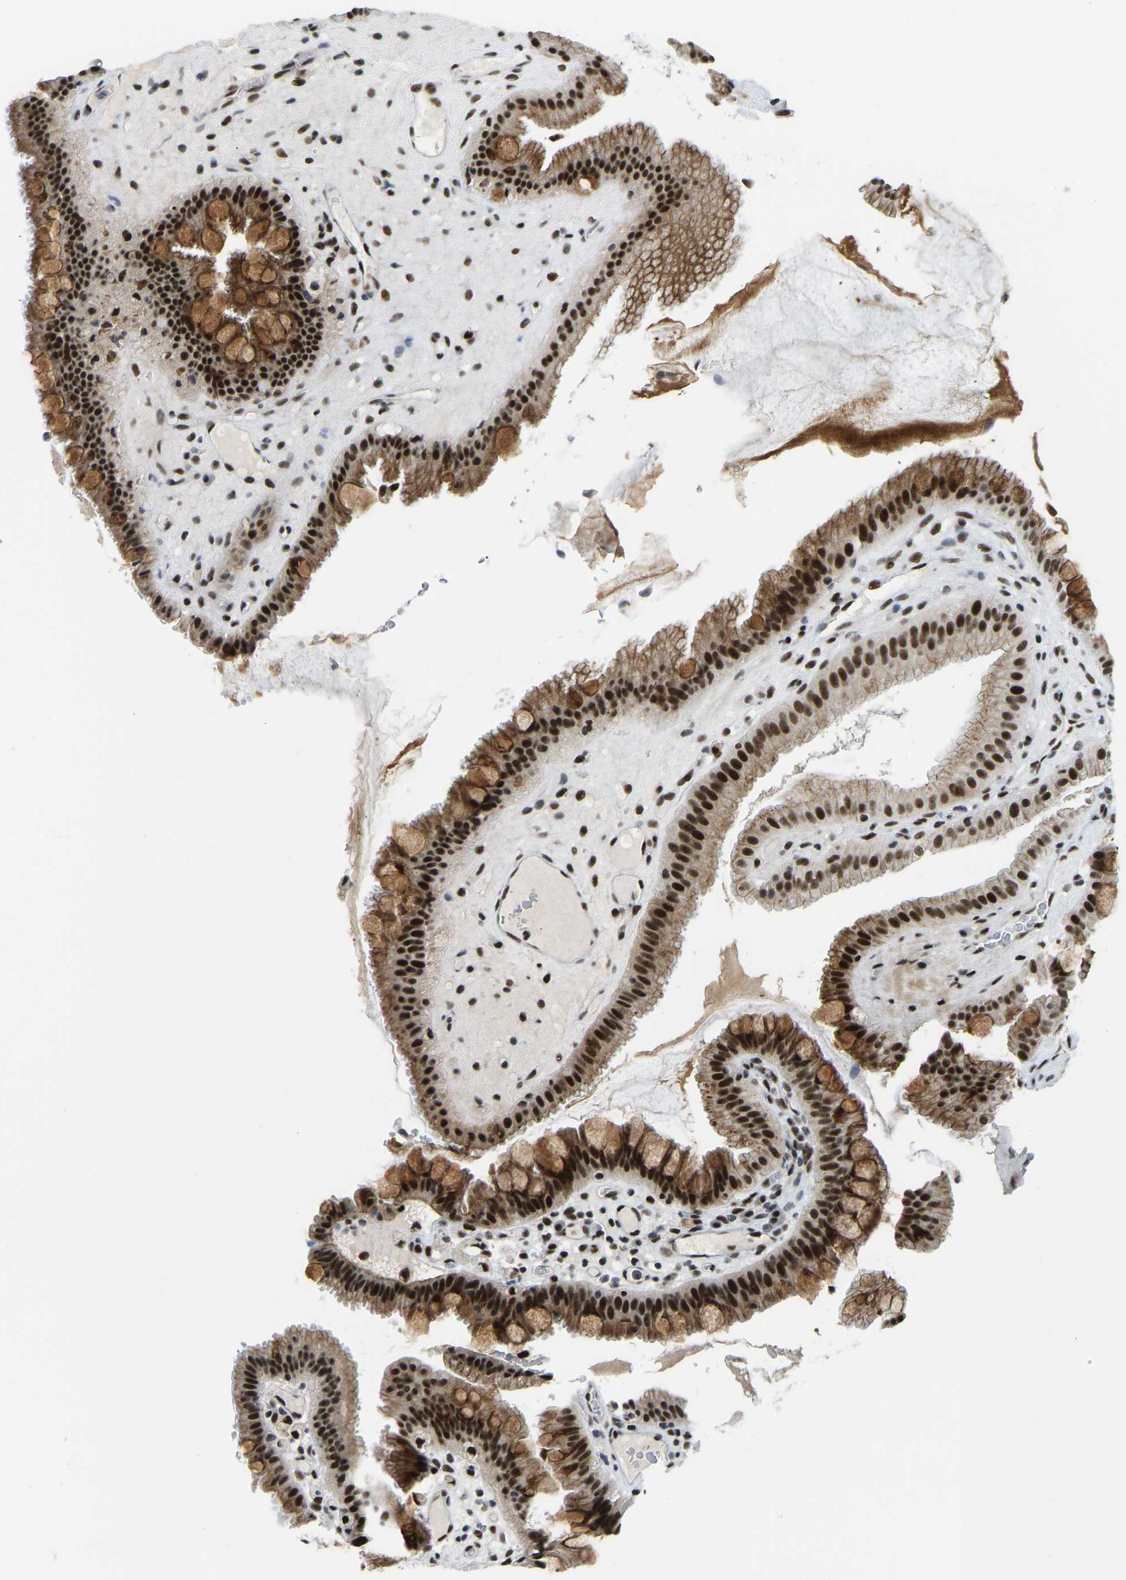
{"staining": {"intensity": "strong", "quantity": ">75%", "location": "cytoplasmic/membranous,nuclear"}, "tissue": "gallbladder", "cell_type": "Glandular cells", "image_type": "normal", "snomed": [{"axis": "morphology", "description": "Normal tissue, NOS"}, {"axis": "topography", "description": "Gallbladder"}], "caption": "Glandular cells demonstrate high levels of strong cytoplasmic/membranous,nuclear positivity in approximately >75% of cells in normal human gallbladder.", "gene": "FOXK1", "patient": {"sex": "male", "age": 49}}